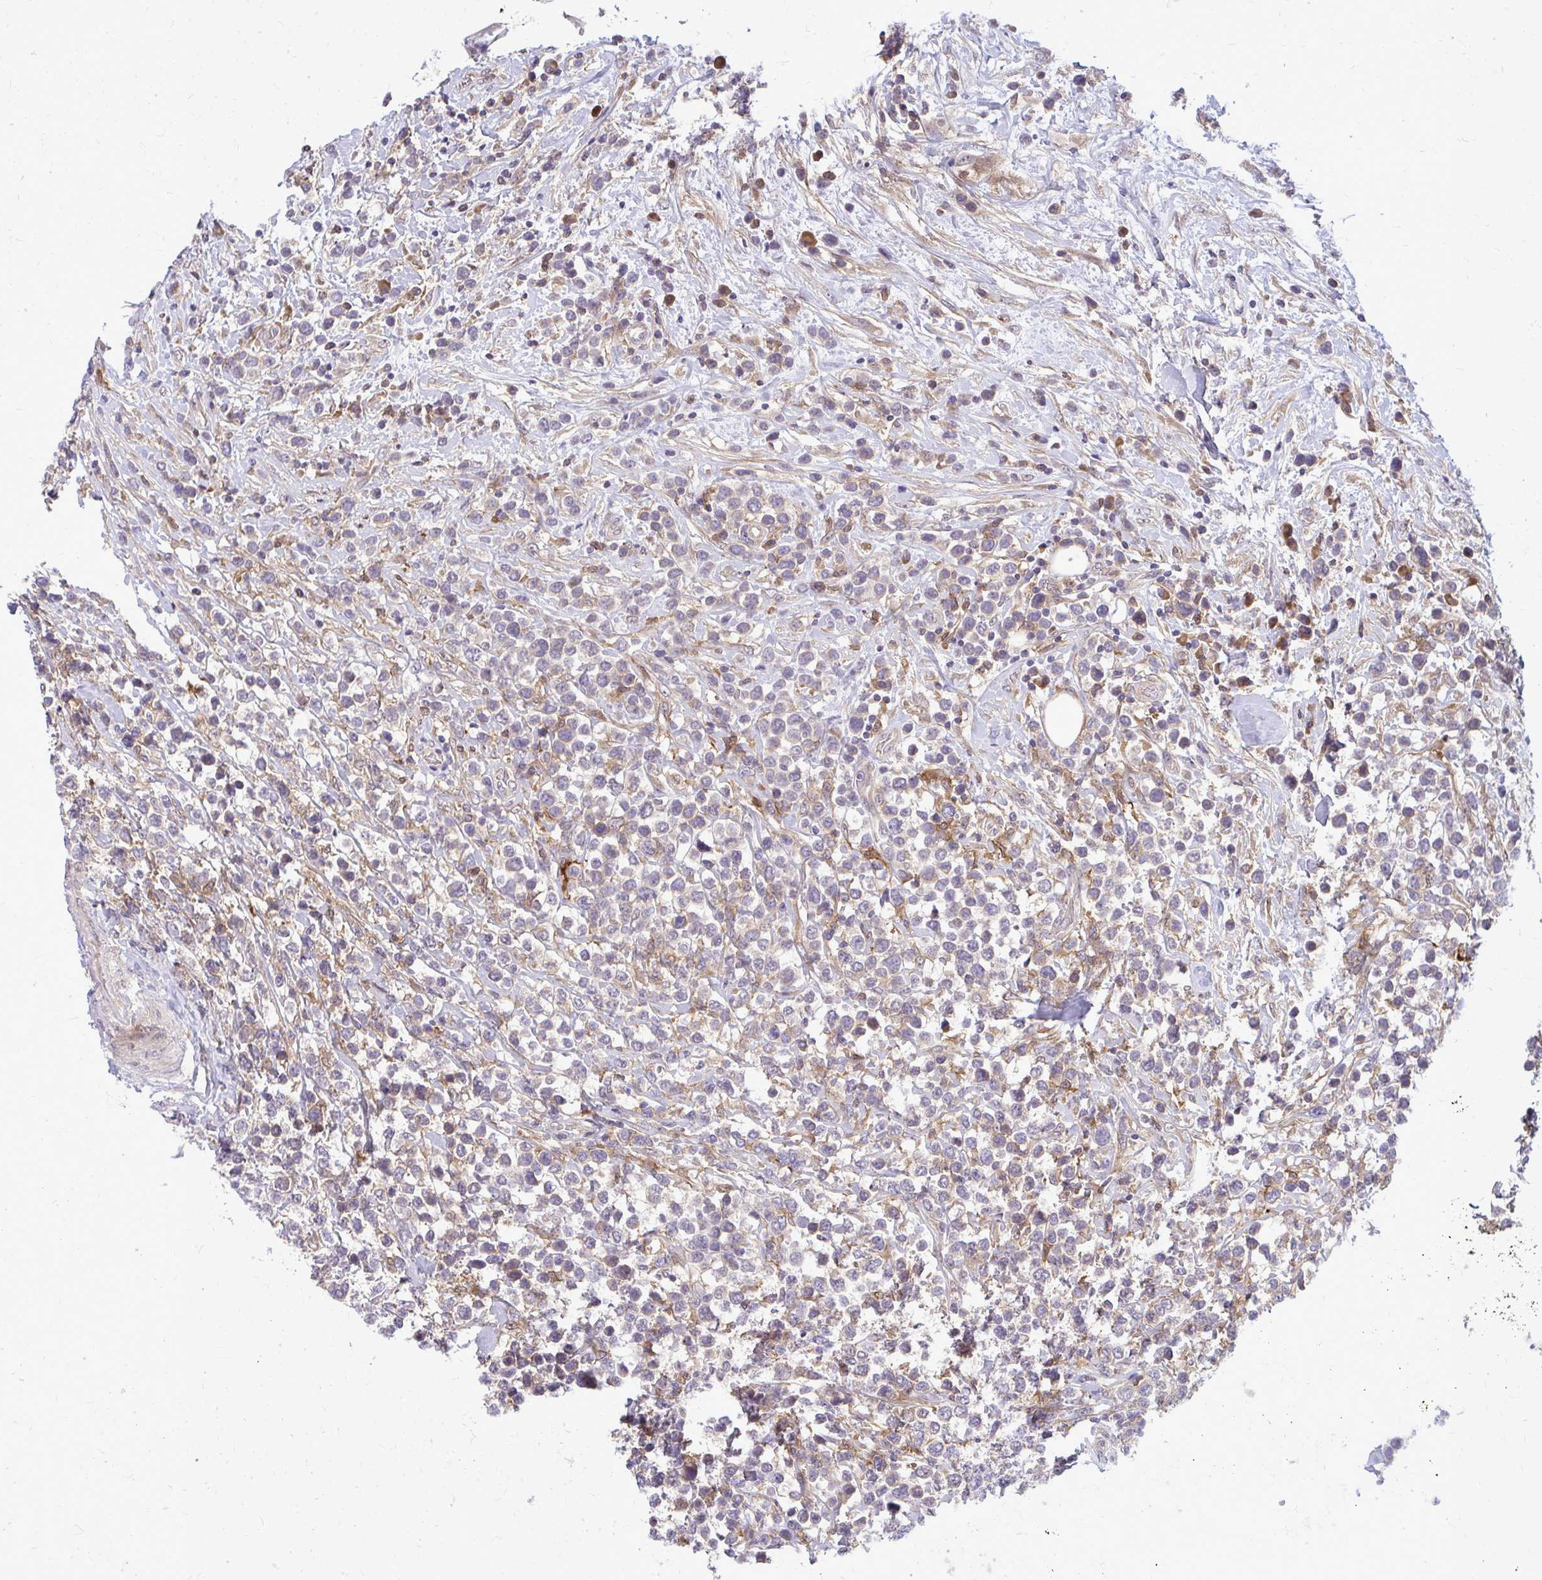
{"staining": {"intensity": "negative", "quantity": "none", "location": "none"}, "tissue": "lymphoma", "cell_type": "Tumor cells", "image_type": "cancer", "snomed": [{"axis": "morphology", "description": "Malignant lymphoma, non-Hodgkin's type, High grade"}, {"axis": "topography", "description": "Soft tissue"}], "caption": "IHC of lymphoma displays no staining in tumor cells.", "gene": "OXNAD1", "patient": {"sex": "female", "age": 56}}